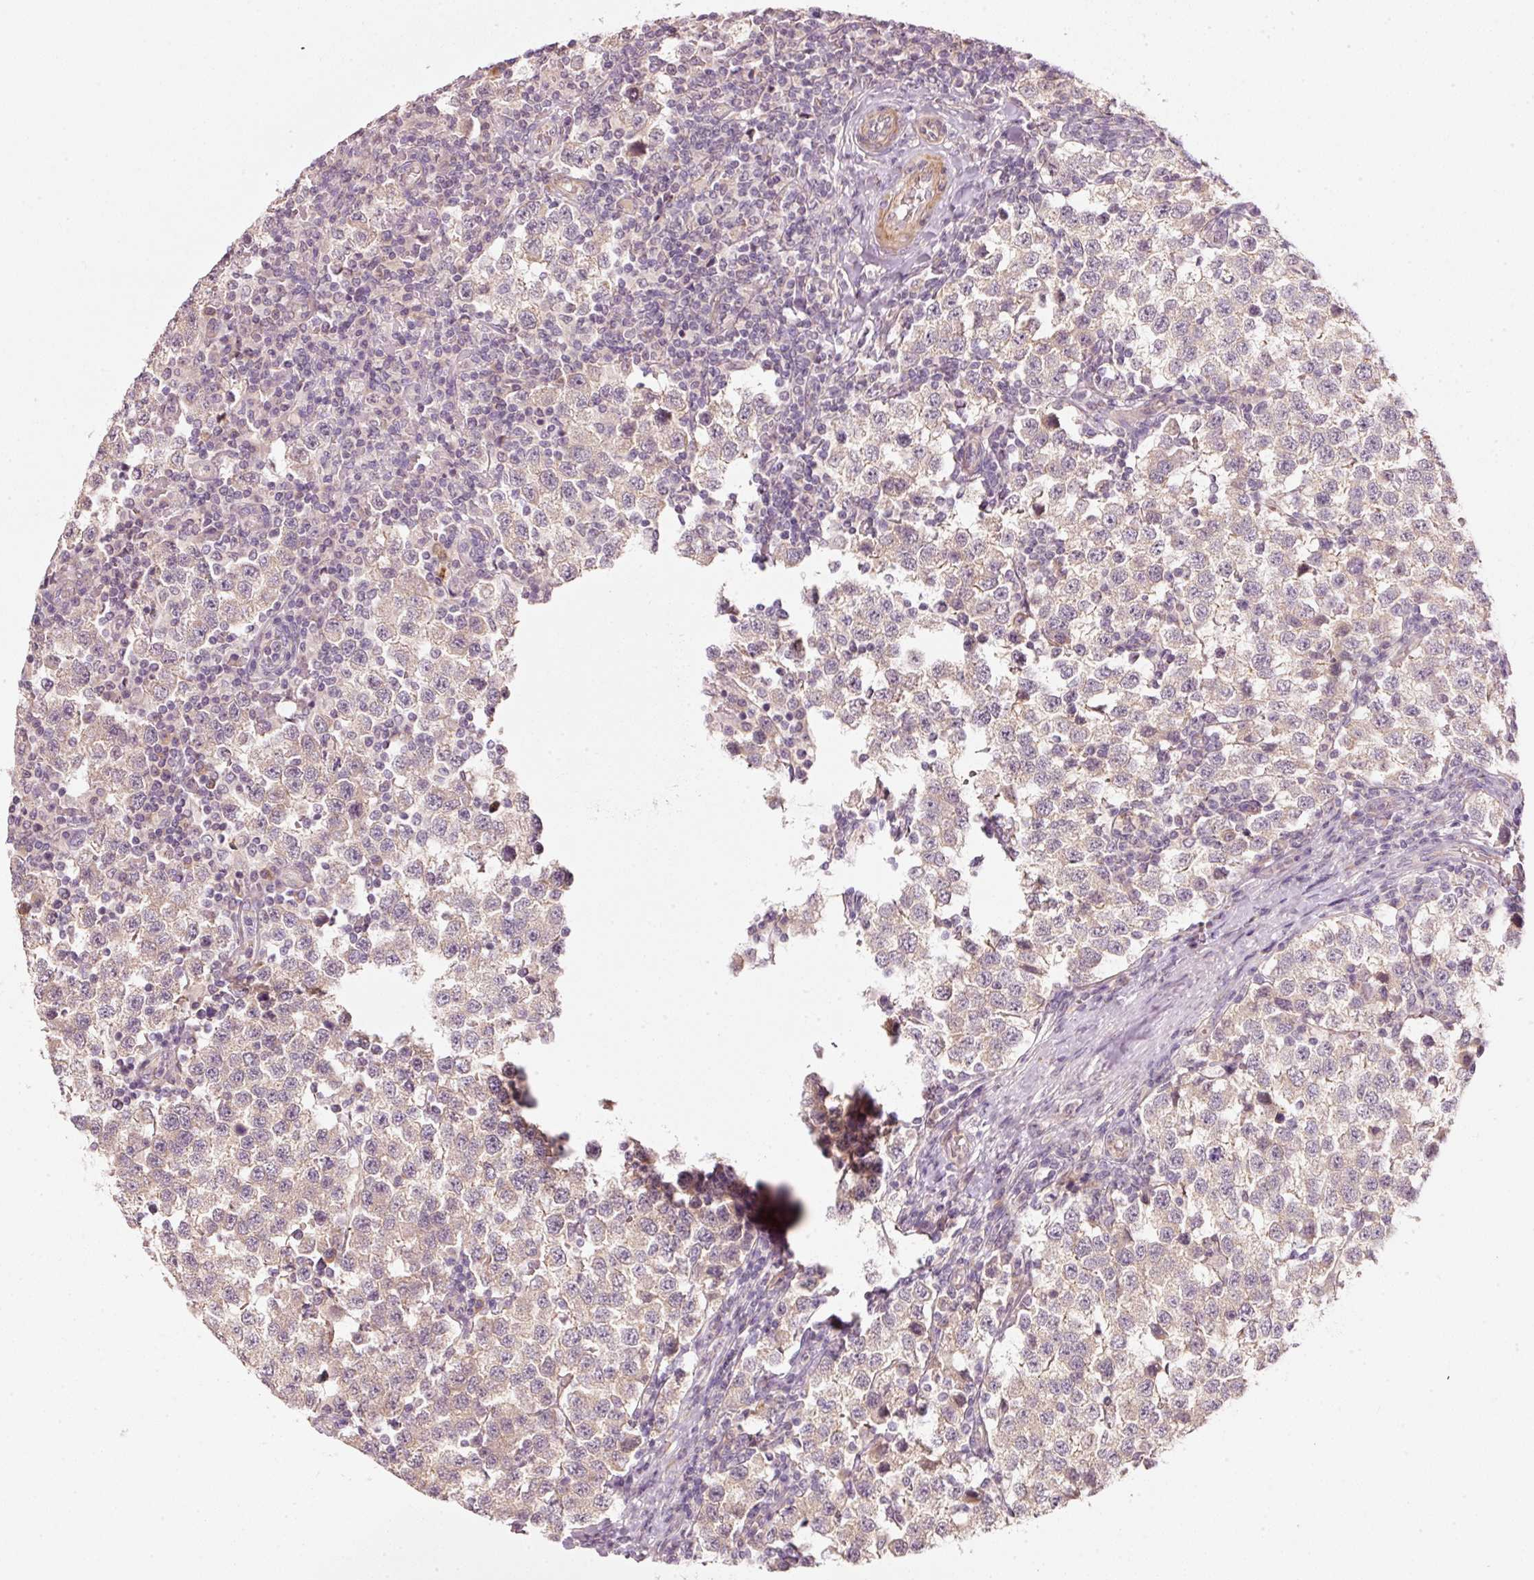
{"staining": {"intensity": "weak", "quantity": "<25%", "location": "cytoplasmic/membranous"}, "tissue": "testis cancer", "cell_type": "Tumor cells", "image_type": "cancer", "snomed": [{"axis": "morphology", "description": "Seminoma, NOS"}, {"axis": "topography", "description": "Testis"}], "caption": "This is a image of immunohistochemistry (IHC) staining of testis cancer, which shows no staining in tumor cells. Nuclei are stained in blue.", "gene": "ARHGAP22", "patient": {"sex": "male", "age": 34}}